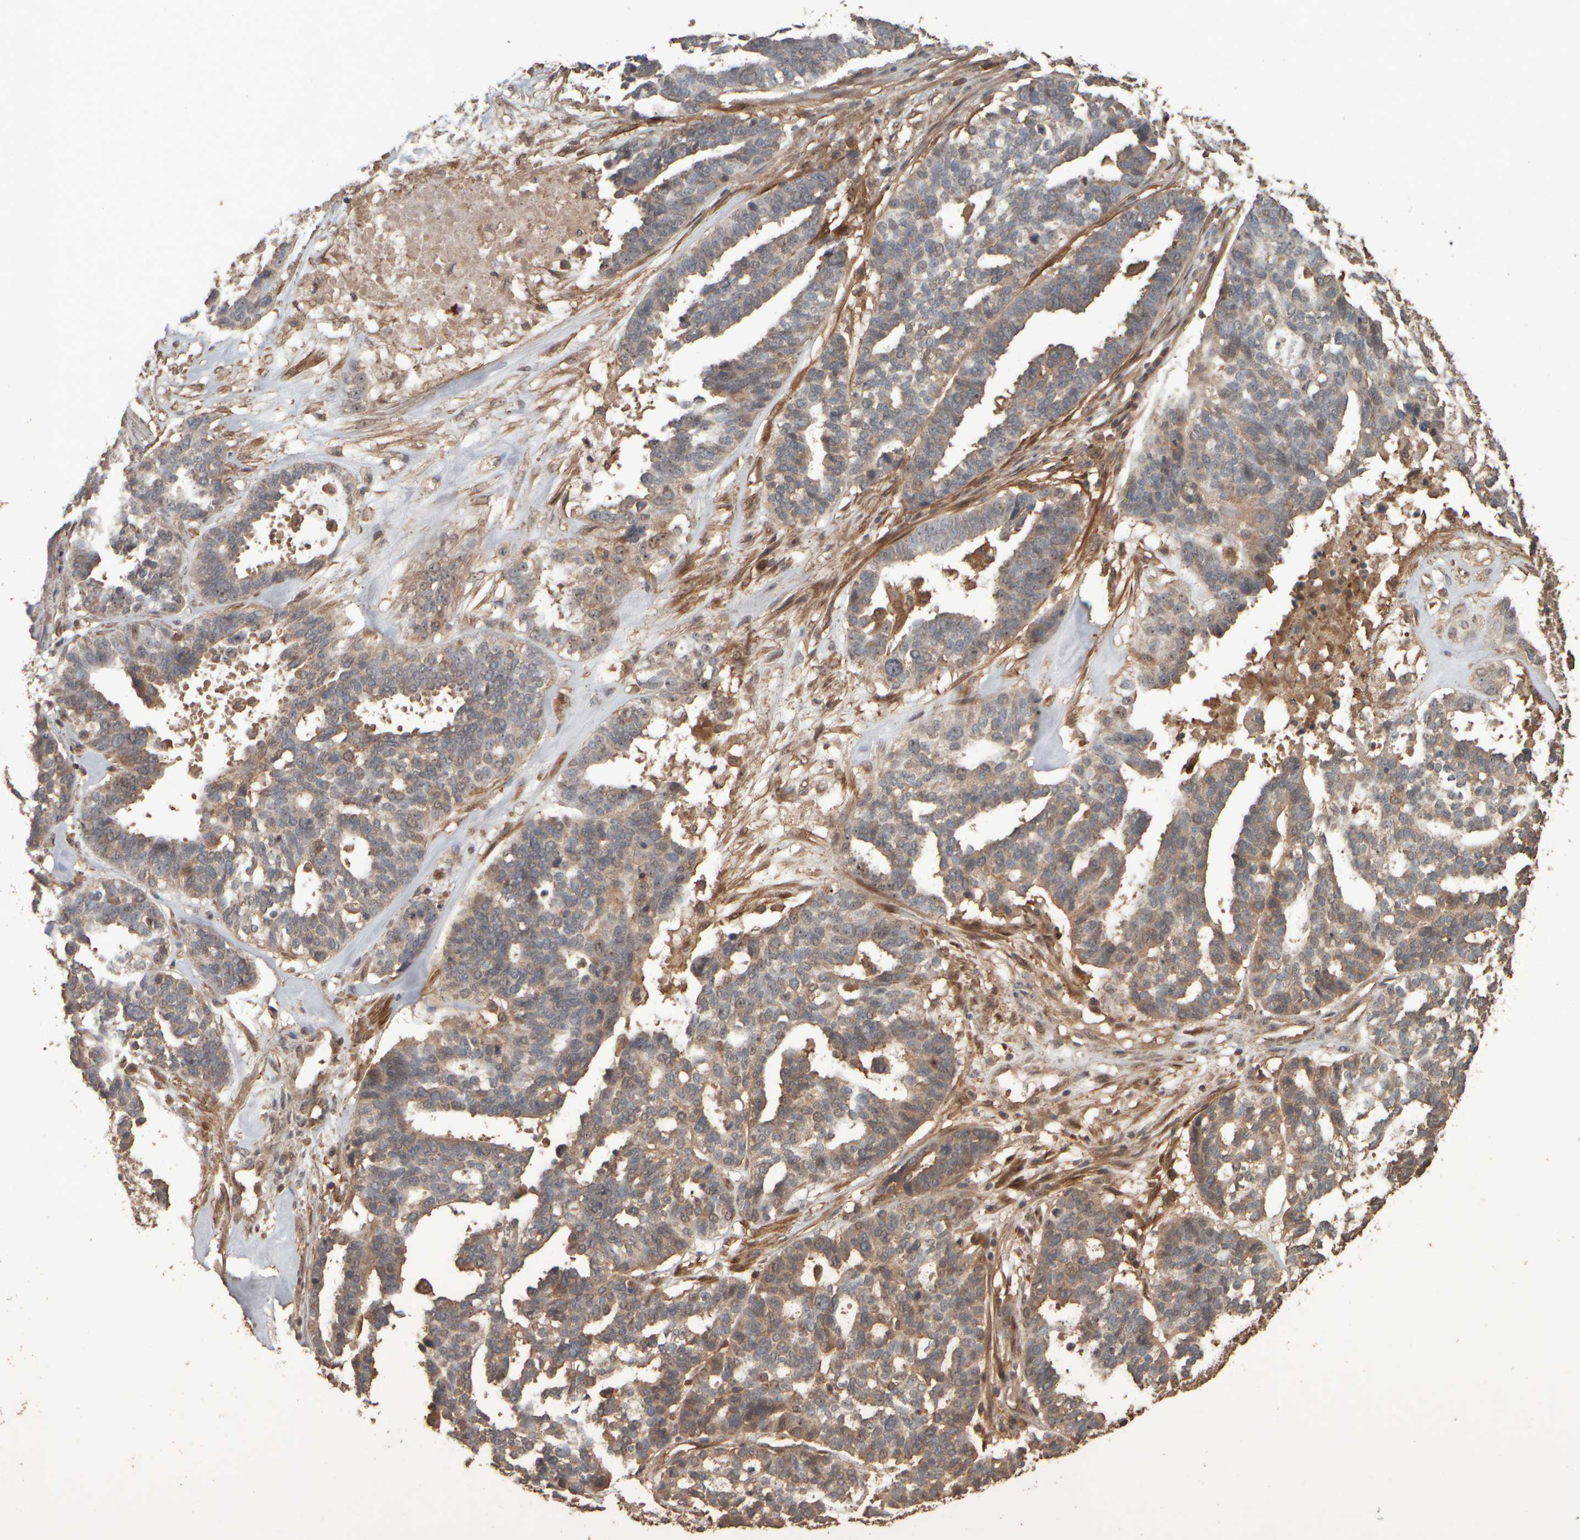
{"staining": {"intensity": "moderate", "quantity": "<25%", "location": "cytoplasmic/membranous"}, "tissue": "ovarian cancer", "cell_type": "Tumor cells", "image_type": "cancer", "snomed": [{"axis": "morphology", "description": "Cystadenocarcinoma, serous, NOS"}, {"axis": "topography", "description": "Ovary"}], "caption": "Moderate cytoplasmic/membranous positivity for a protein is present in about <25% of tumor cells of serous cystadenocarcinoma (ovarian) using IHC.", "gene": "SPHK1", "patient": {"sex": "female", "age": 59}}